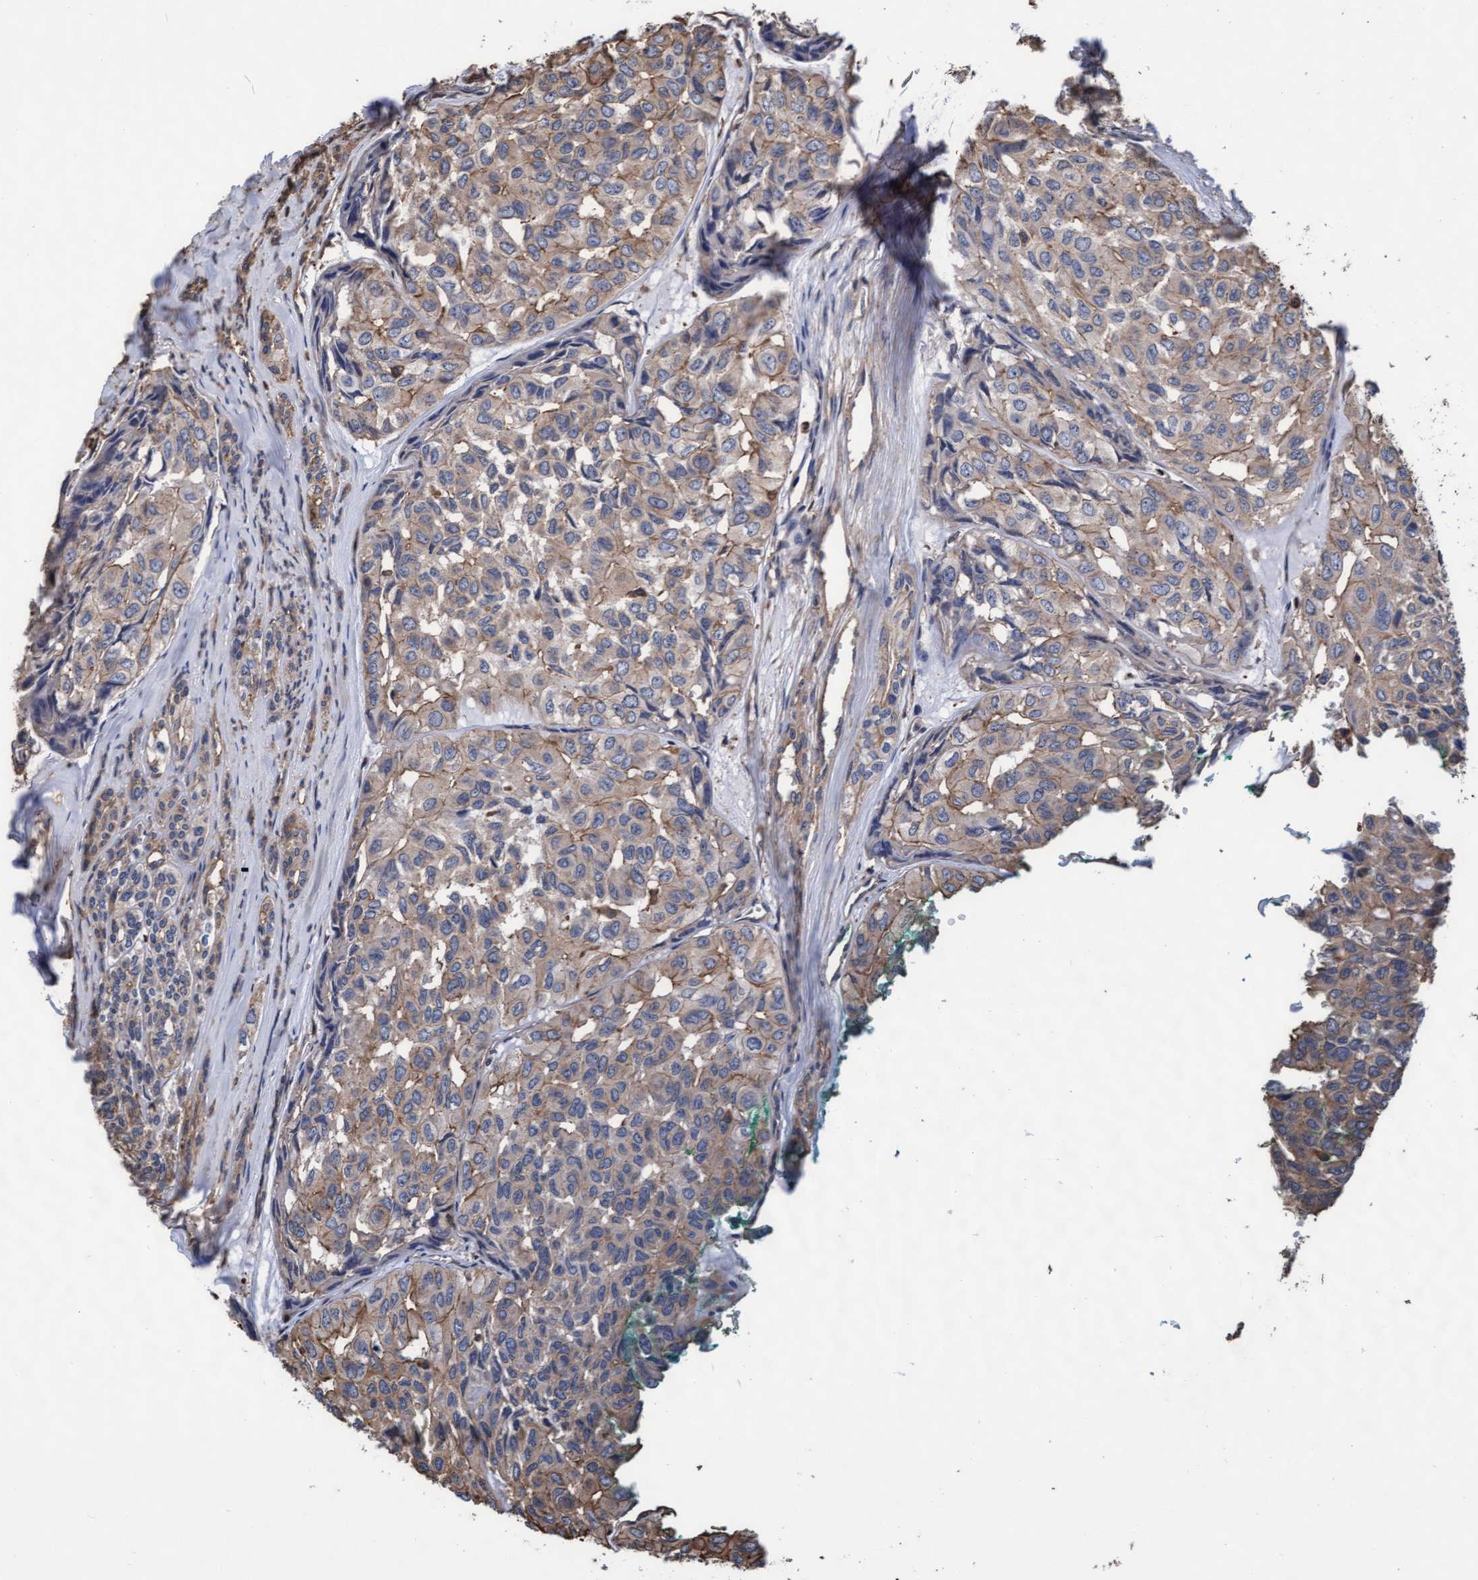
{"staining": {"intensity": "weak", "quantity": ">75%", "location": "cytoplasmic/membranous"}, "tissue": "head and neck cancer", "cell_type": "Tumor cells", "image_type": "cancer", "snomed": [{"axis": "morphology", "description": "Adenocarcinoma, NOS"}, {"axis": "topography", "description": "Salivary gland, NOS"}, {"axis": "topography", "description": "Head-Neck"}], "caption": "Brown immunohistochemical staining in human adenocarcinoma (head and neck) reveals weak cytoplasmic/membranous expression in about >75% of tumor cells. The staining was performed using DAB to visualize the protein expression in brown, while the nuclei were stained in blue with hematoxylin (Magnification: 20x).", "gene": "GRHPR", "patient": {"sex": "female", "age": 76}}